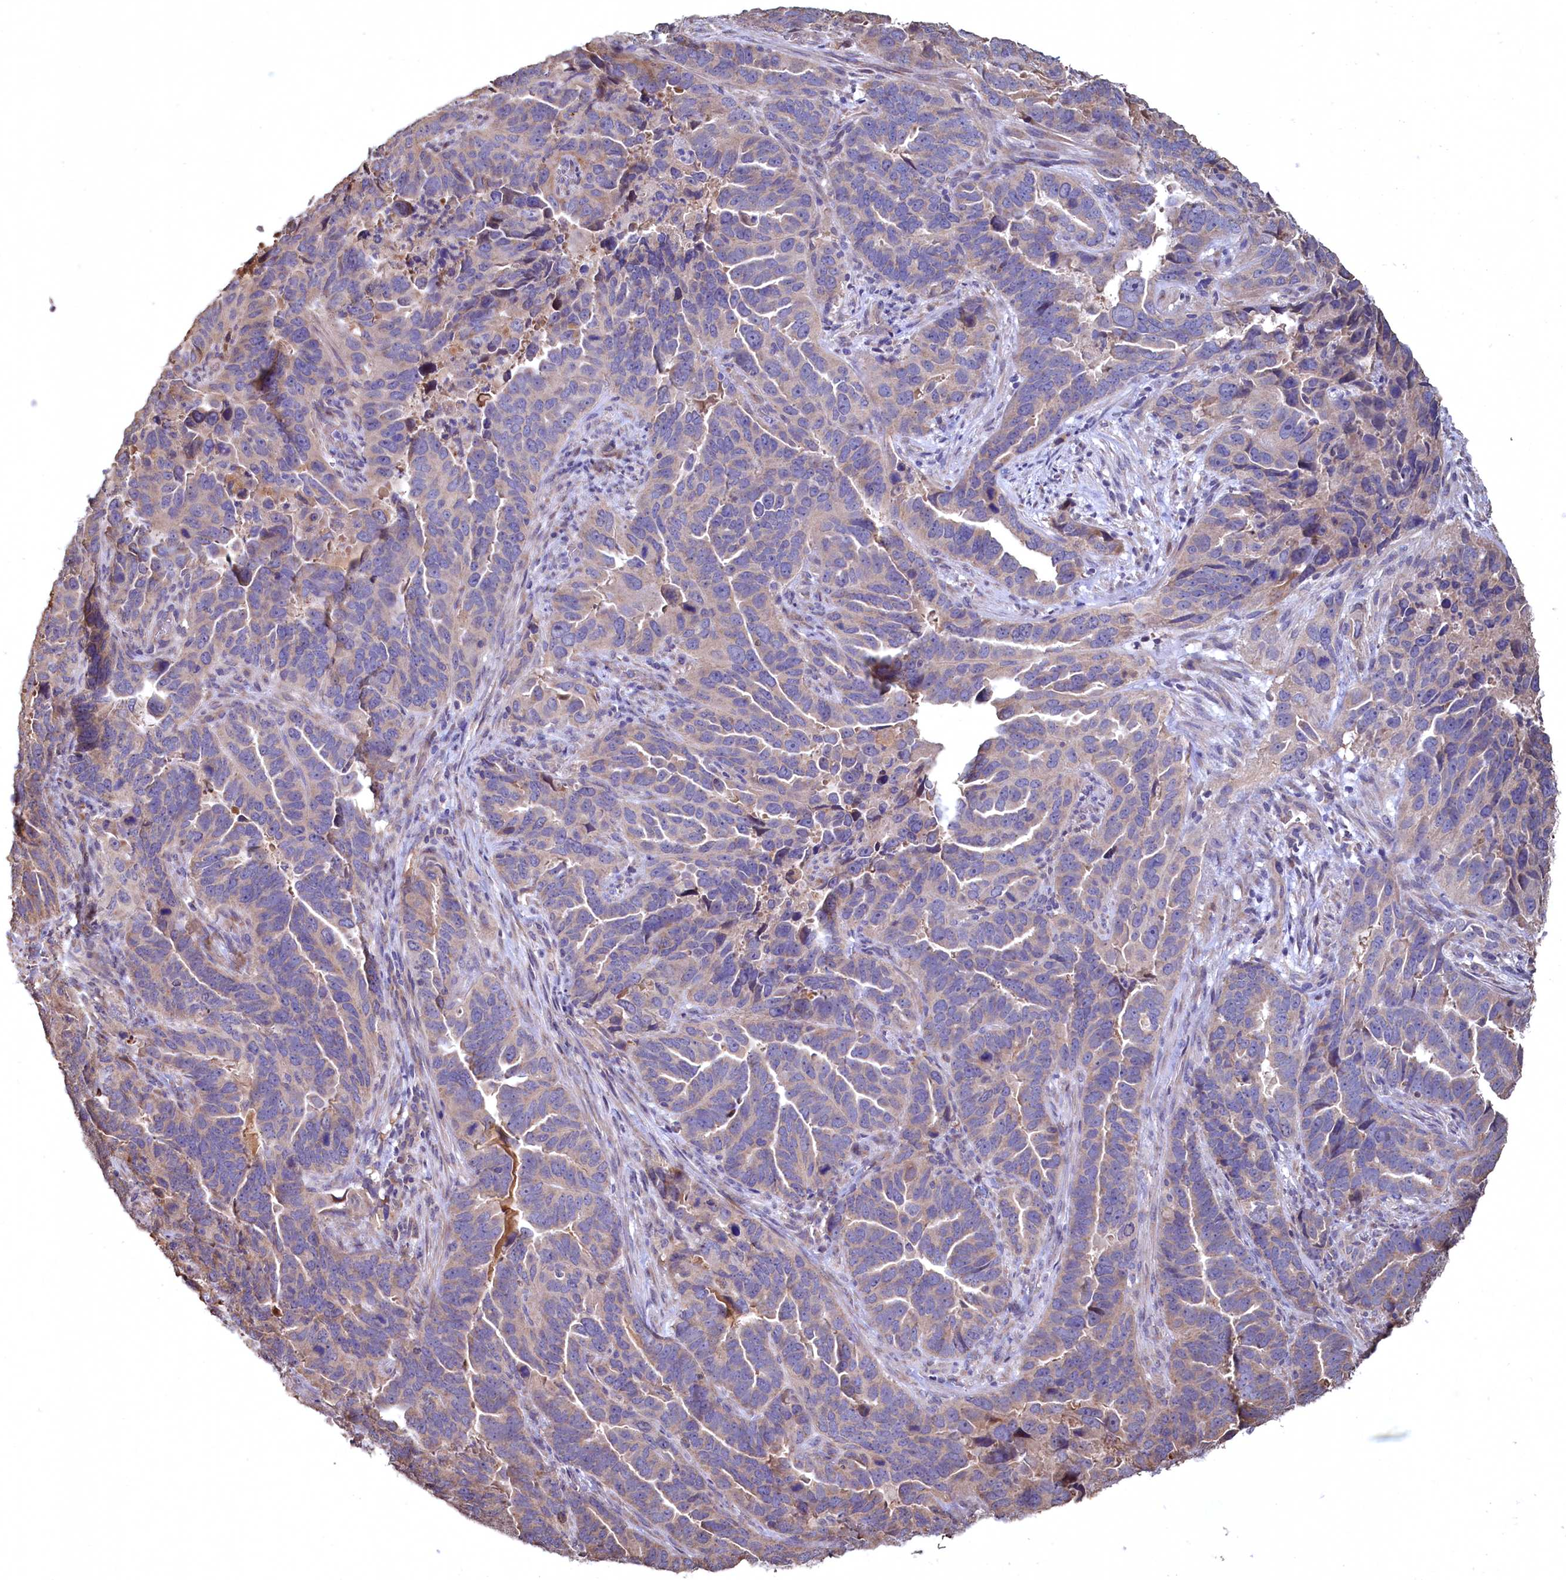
{"staining": {"intensity": "negative", "quantity": "none", "location": "none"}, "tissue": "endometrial cancer", "cell_type": "Tumor cells", "image_type": "cancer", "snomed": [{"axis": "morphology", "description": "Adenocarcinoma, NOS"}, {"axis": "topography", "description": "Endometrium"}], "caption": "Endometrial cancer (adenocarcinoma) was stained to show a protein in brown. There is no significant expression in tumor cells.", "gene": "FUNDC1", "patient": {"sex": "female", "age": 65}}